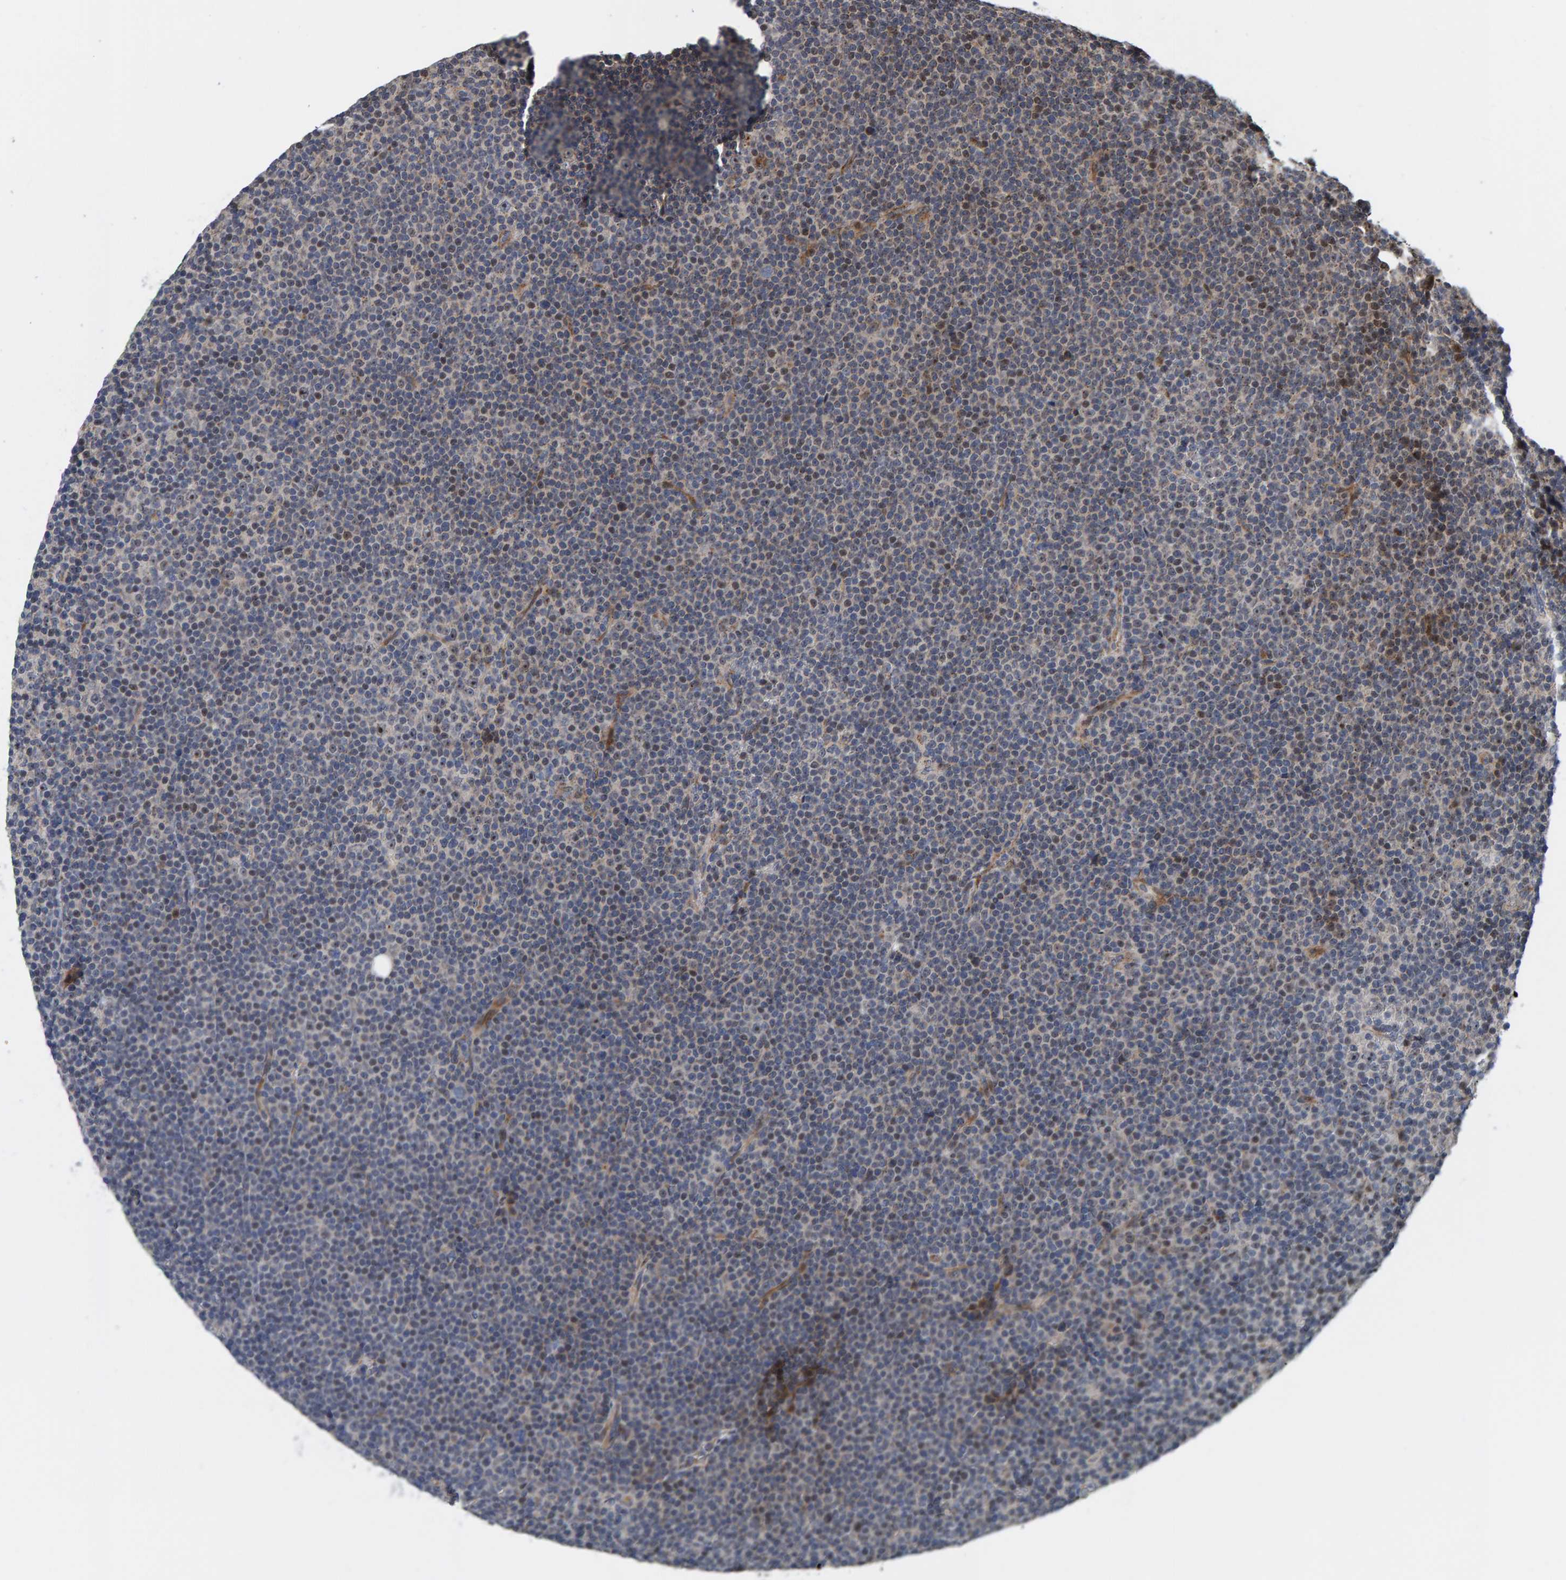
{"staining": {"intensity": "weak", "quantity": "<25%", "location": "nuclear"}, "tissue": "lymphoma", "cell_type": "Tumor cells", "image_type": "cancer", "snomed": [{"axis": "morphology", "description": "Malignant lymphoma, non-Hodgkin's type, Low grade"}, {"axis": "topography", "description": "Lymph node"}], "caption": "Malignant lymphoma, non-Hodgkin's type (low-grade) stained for a protein using immunohistochemistry (IHC) displays no staining tumor cells.", "gene": "CCDC25", "patient": {"sex": "female", "age": 67}}